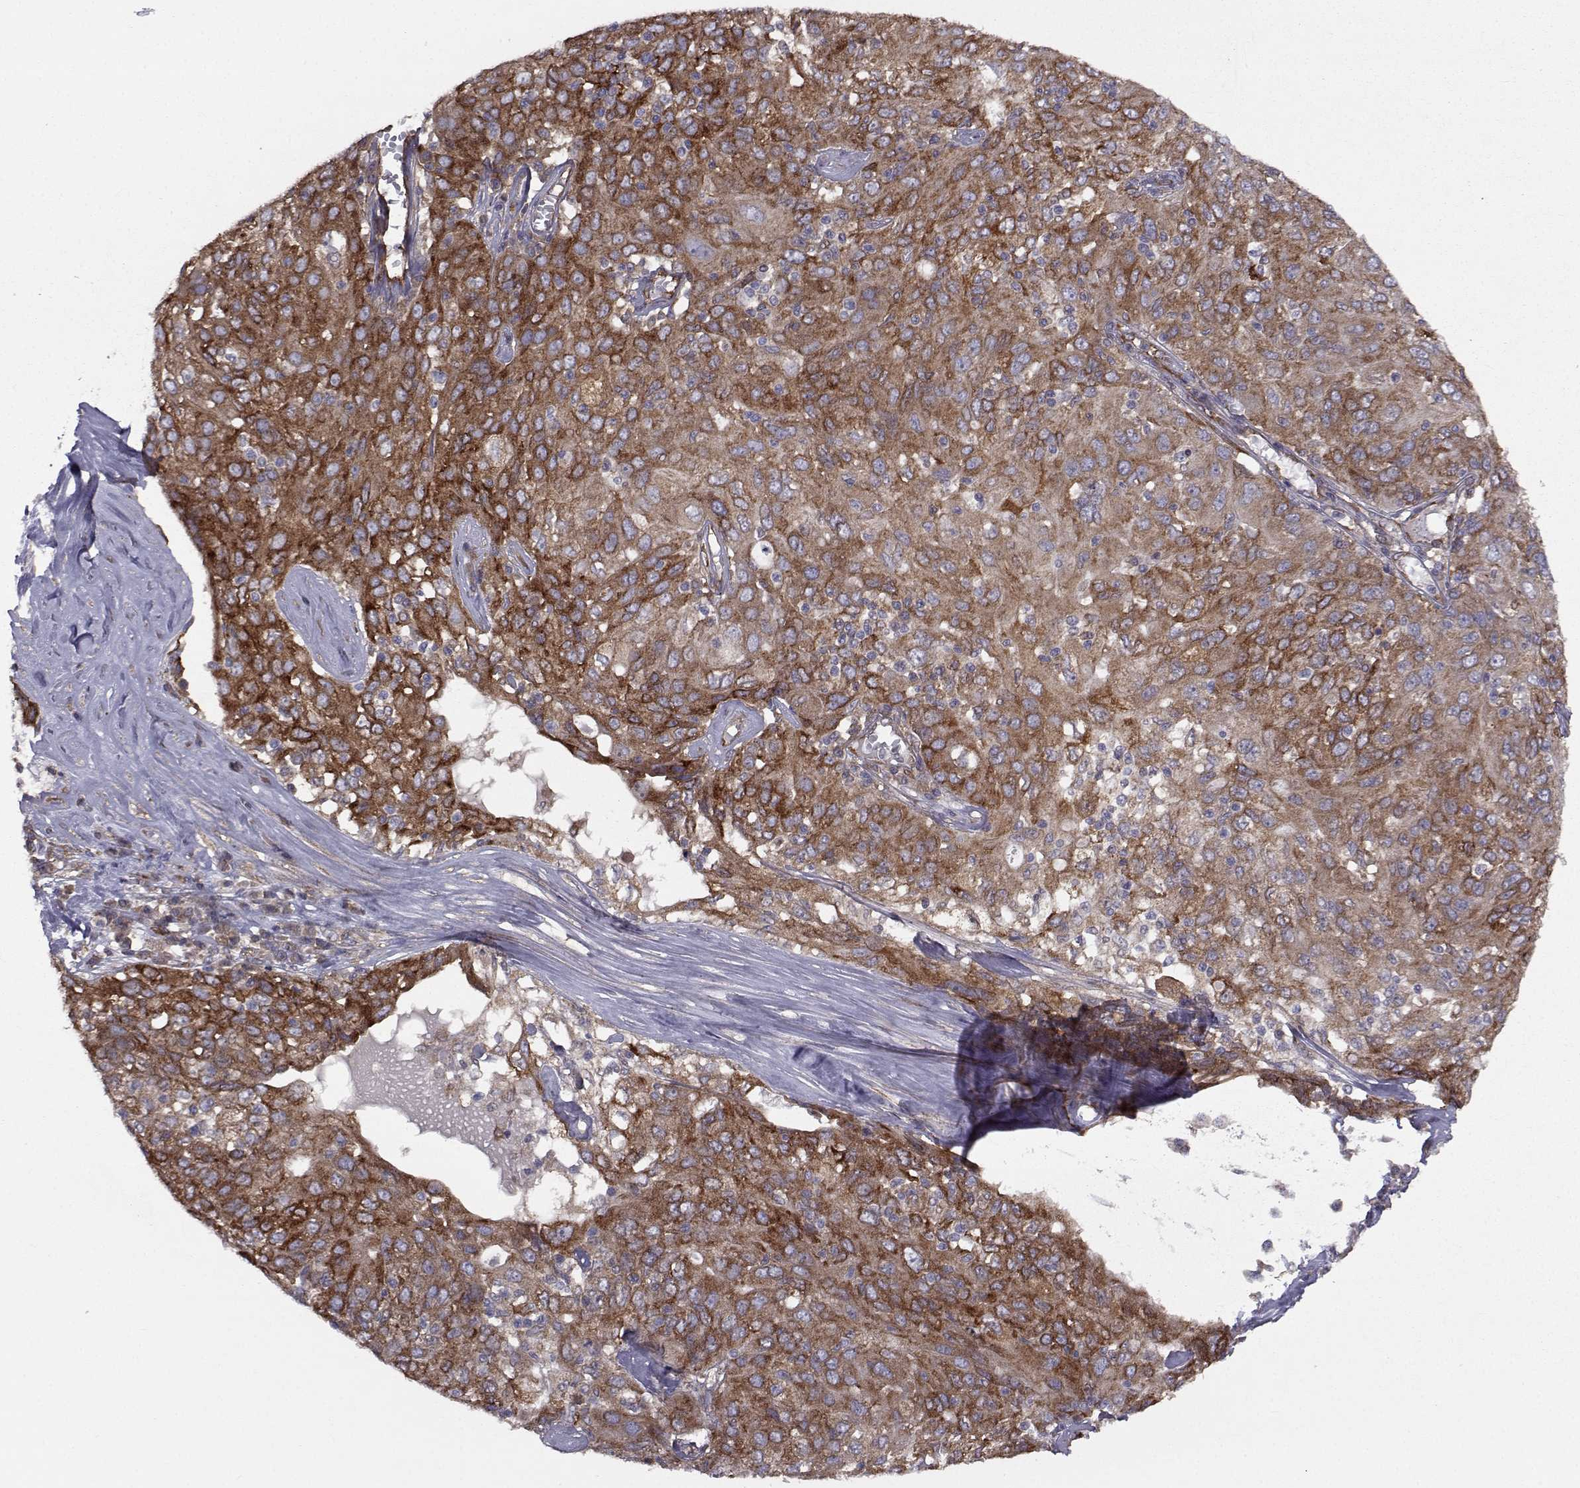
{"staining": {"intensity": "strong", "quantity": "25%-75%", "location": "cytoplasmic/membranous"}, "tissue": "ovarian cancer", "cell_type": "Tumor cells", "image_type": "cancer", "snomed": [{"axis": "morphology", "description": "Carcinoma, endometroid"}, {"axis": "topography", "description": "Ovary"}], "caption": "Immunohistochemical staining of ovarian endometroid carcinoma shows high levels of strong cytoplasmic/membranous staining in about 25%-75% of tumor cells.", "gene": "TRIP10", "patient": {"sex": "female", "age": 50}}